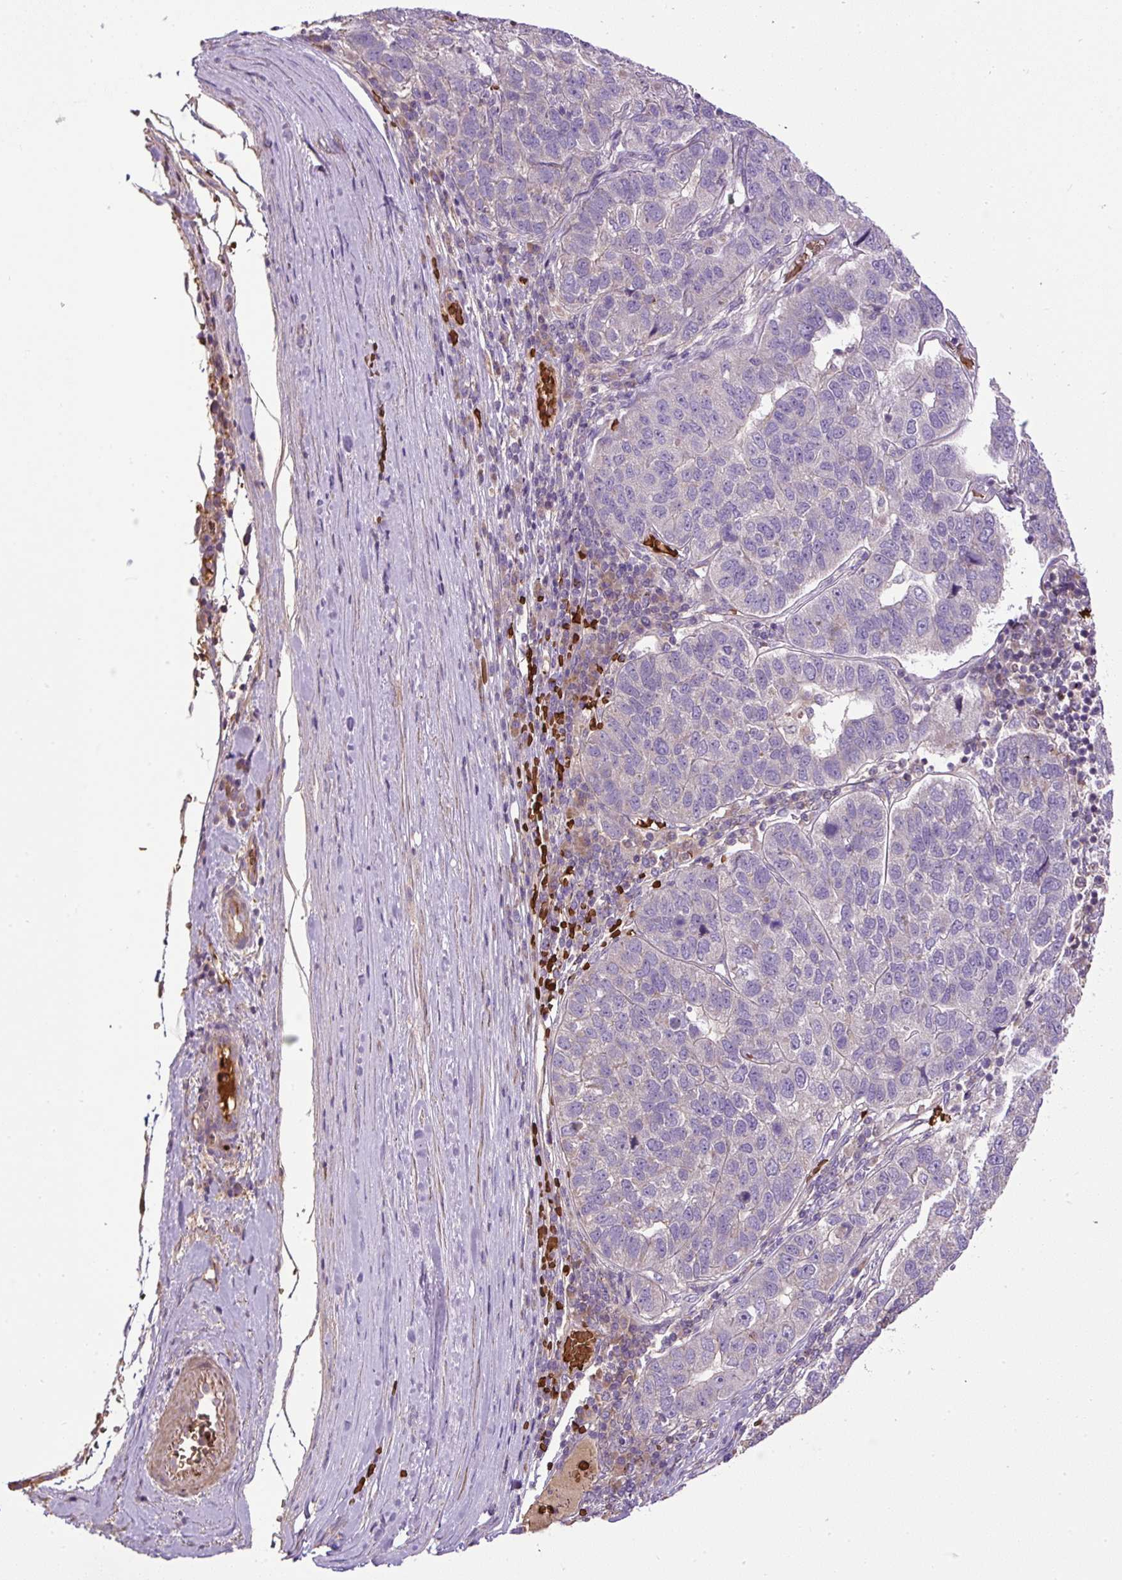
{"staining": {"intensity": "negative", "quantity": "none", "location": "none"}, "tissue": "pancreatic cancer", "cell_type": "Tumor cells", "image_type": "cancer", "snomed": [{"axis": "morphology", "description": "Adenocarcinoma, NOS"}, {"axis": "topography", "description": "Pancreas"}], "caption": "IHC micrograph of human adenocarcinoma (pancreatic) stained for a protein (brown), which shows no staining in tumor cells. (DAB immunohistochemistry with hematoxylin counter stain).", "gene": "CXCL13", "patient": {"sex": "female", "age": 61}}